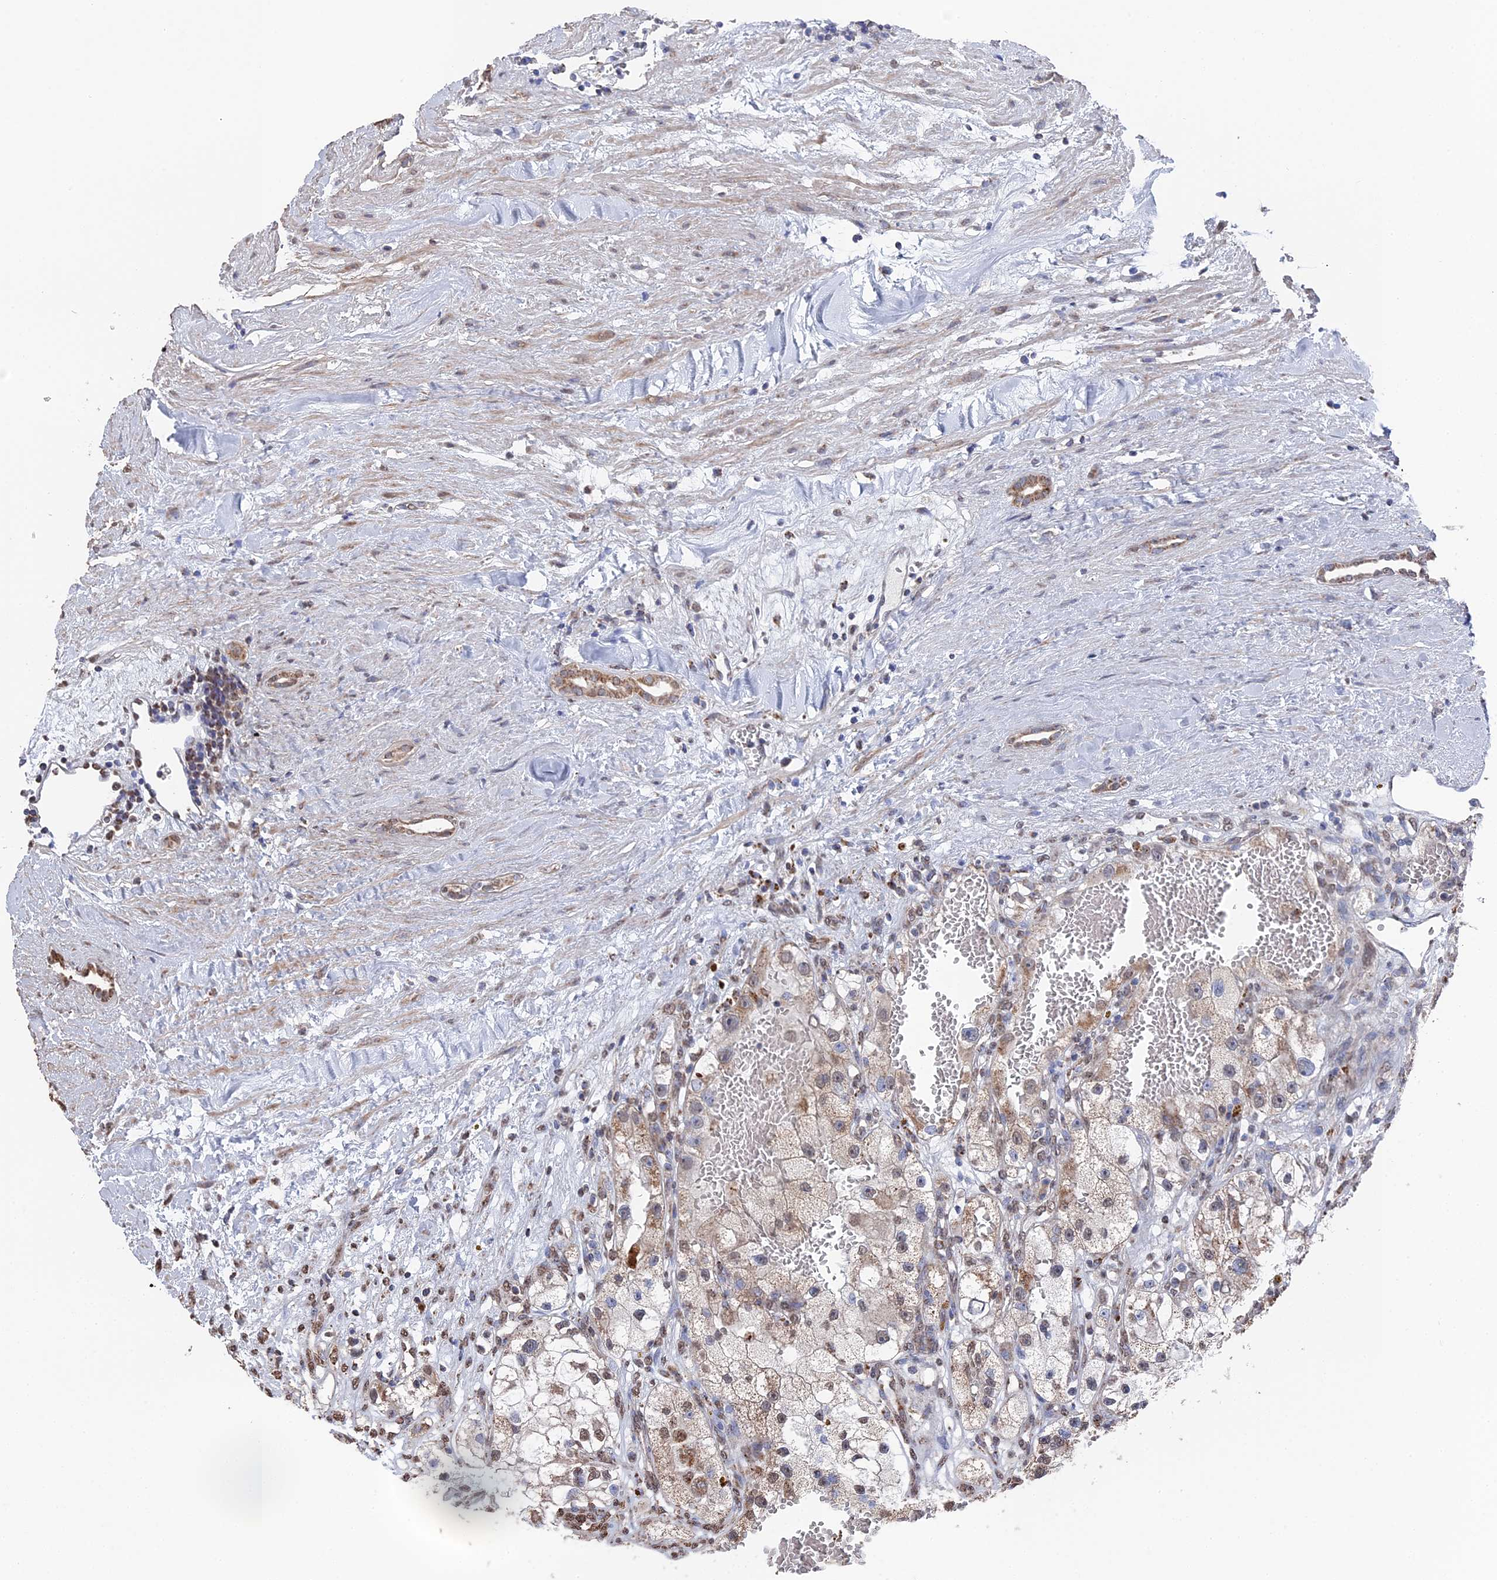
{"staining": {"intensity": "weak", "quantity": "<25%", "location": "nuclear"}, "tissue": "renal cancer", "cell_type": "Tumor cells", "image_type": "cancer", "snomed": [{"axis": "morphology", "description": "Adenocarcinoma, NOS"}, {"axis": "topography", "description": "Kidney"}], "caption": "There is no significant staining in tumor cells of renal cancer.", "gene": "SMG9", "patient": {"sex": "female", "age": 57}}